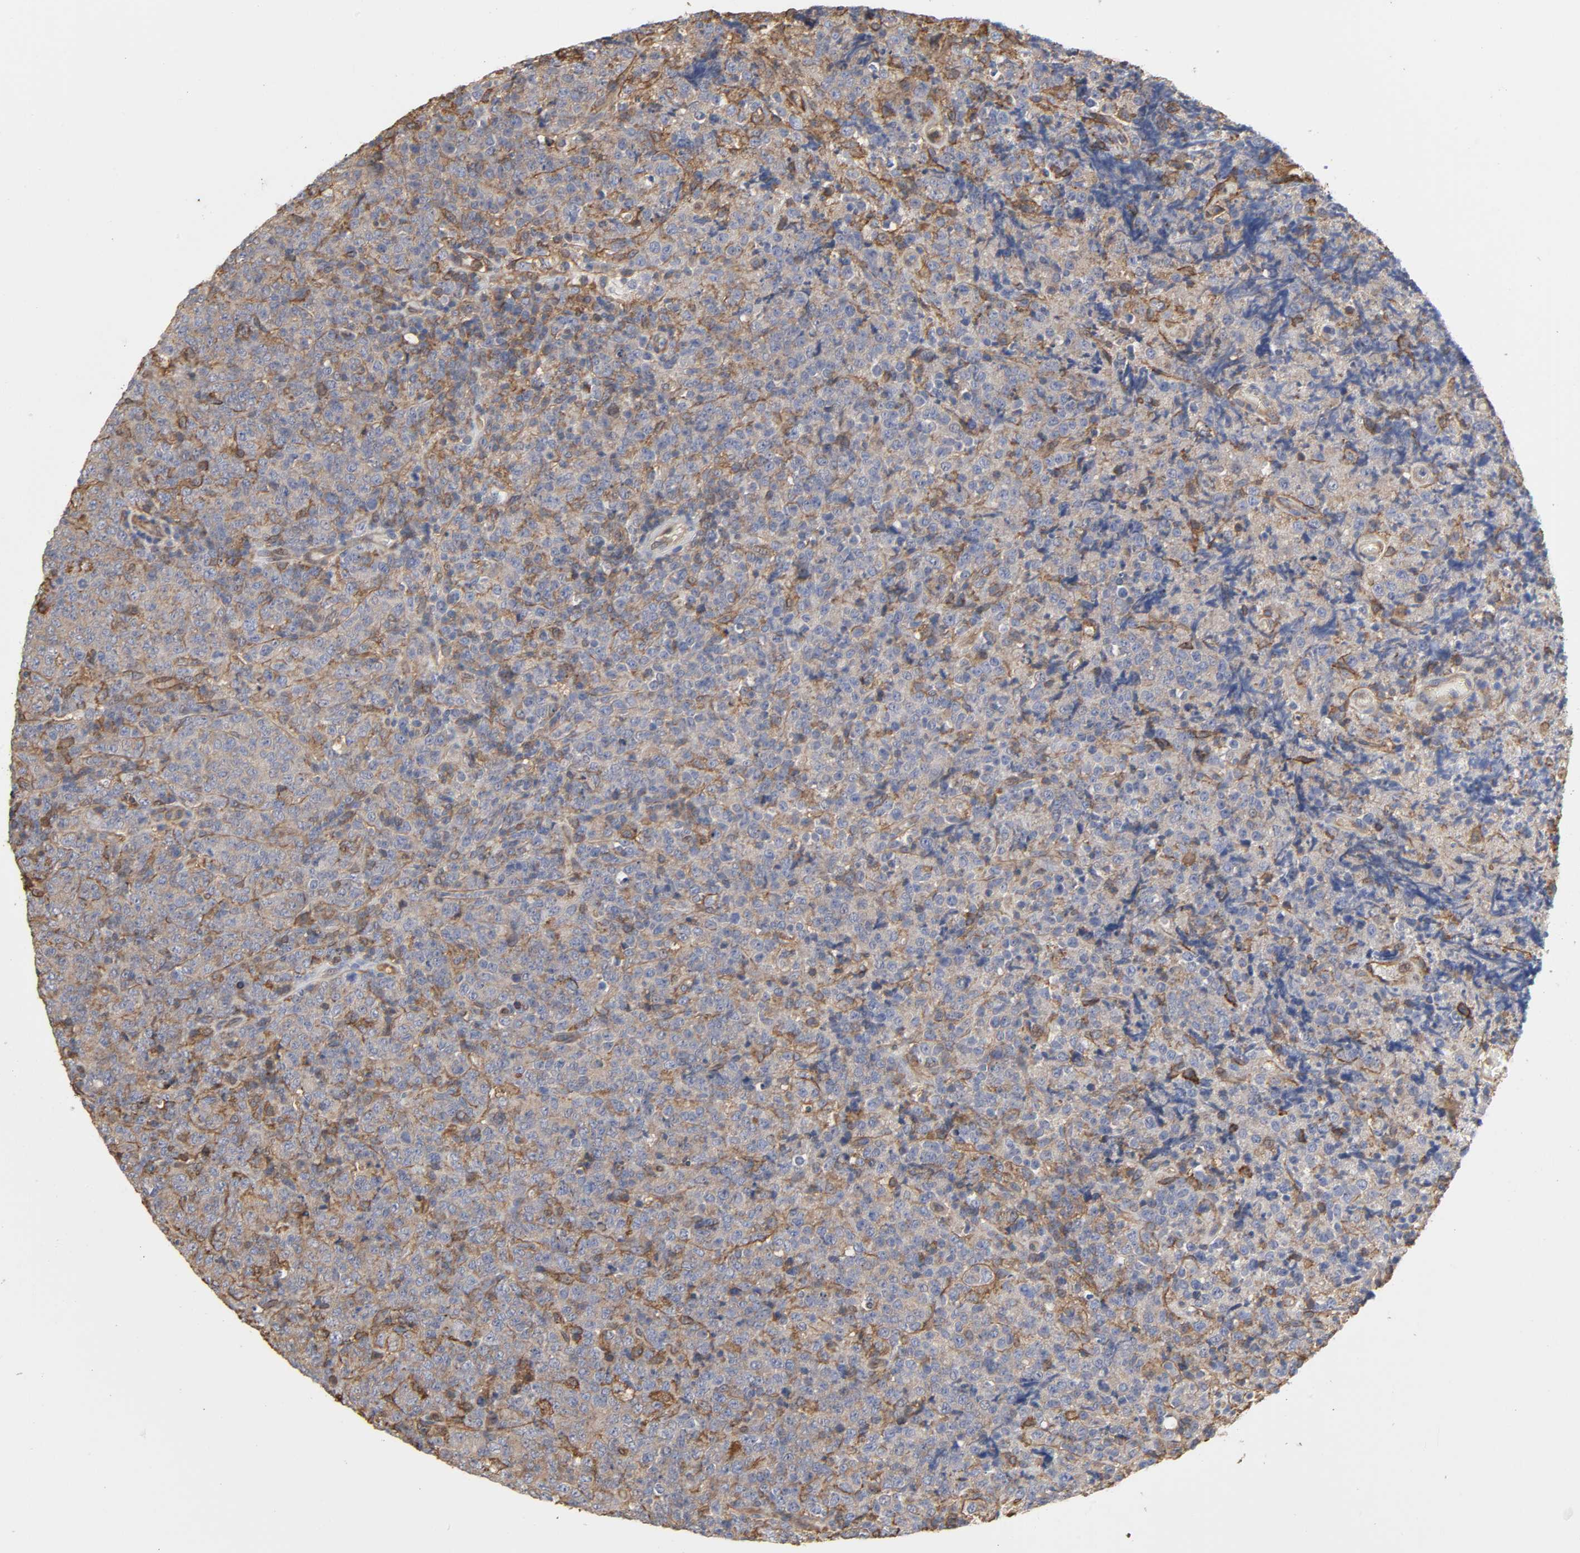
{"staining": {"intensity": "moderate", "quantity": "25%-75%", "location": "cytoplasmic/membranous"}, "tissue": "lymphoma", "cell_type": "Tumor cells", "image_type": "cancer", "snomed": [{"axis": "morphology", "description": "Malignant lymphoma, non-Hodgkin's type, High grade"}, {"axis": "topography", "description": "Tonsil"}], "caption": "Protein staining displays moderate cytoplasmic/membranous expression in about 25%-75% of tumor cells in lymphoma.", "gene": "ANXA2", "patient": {"sex": "female", "age": 36}}